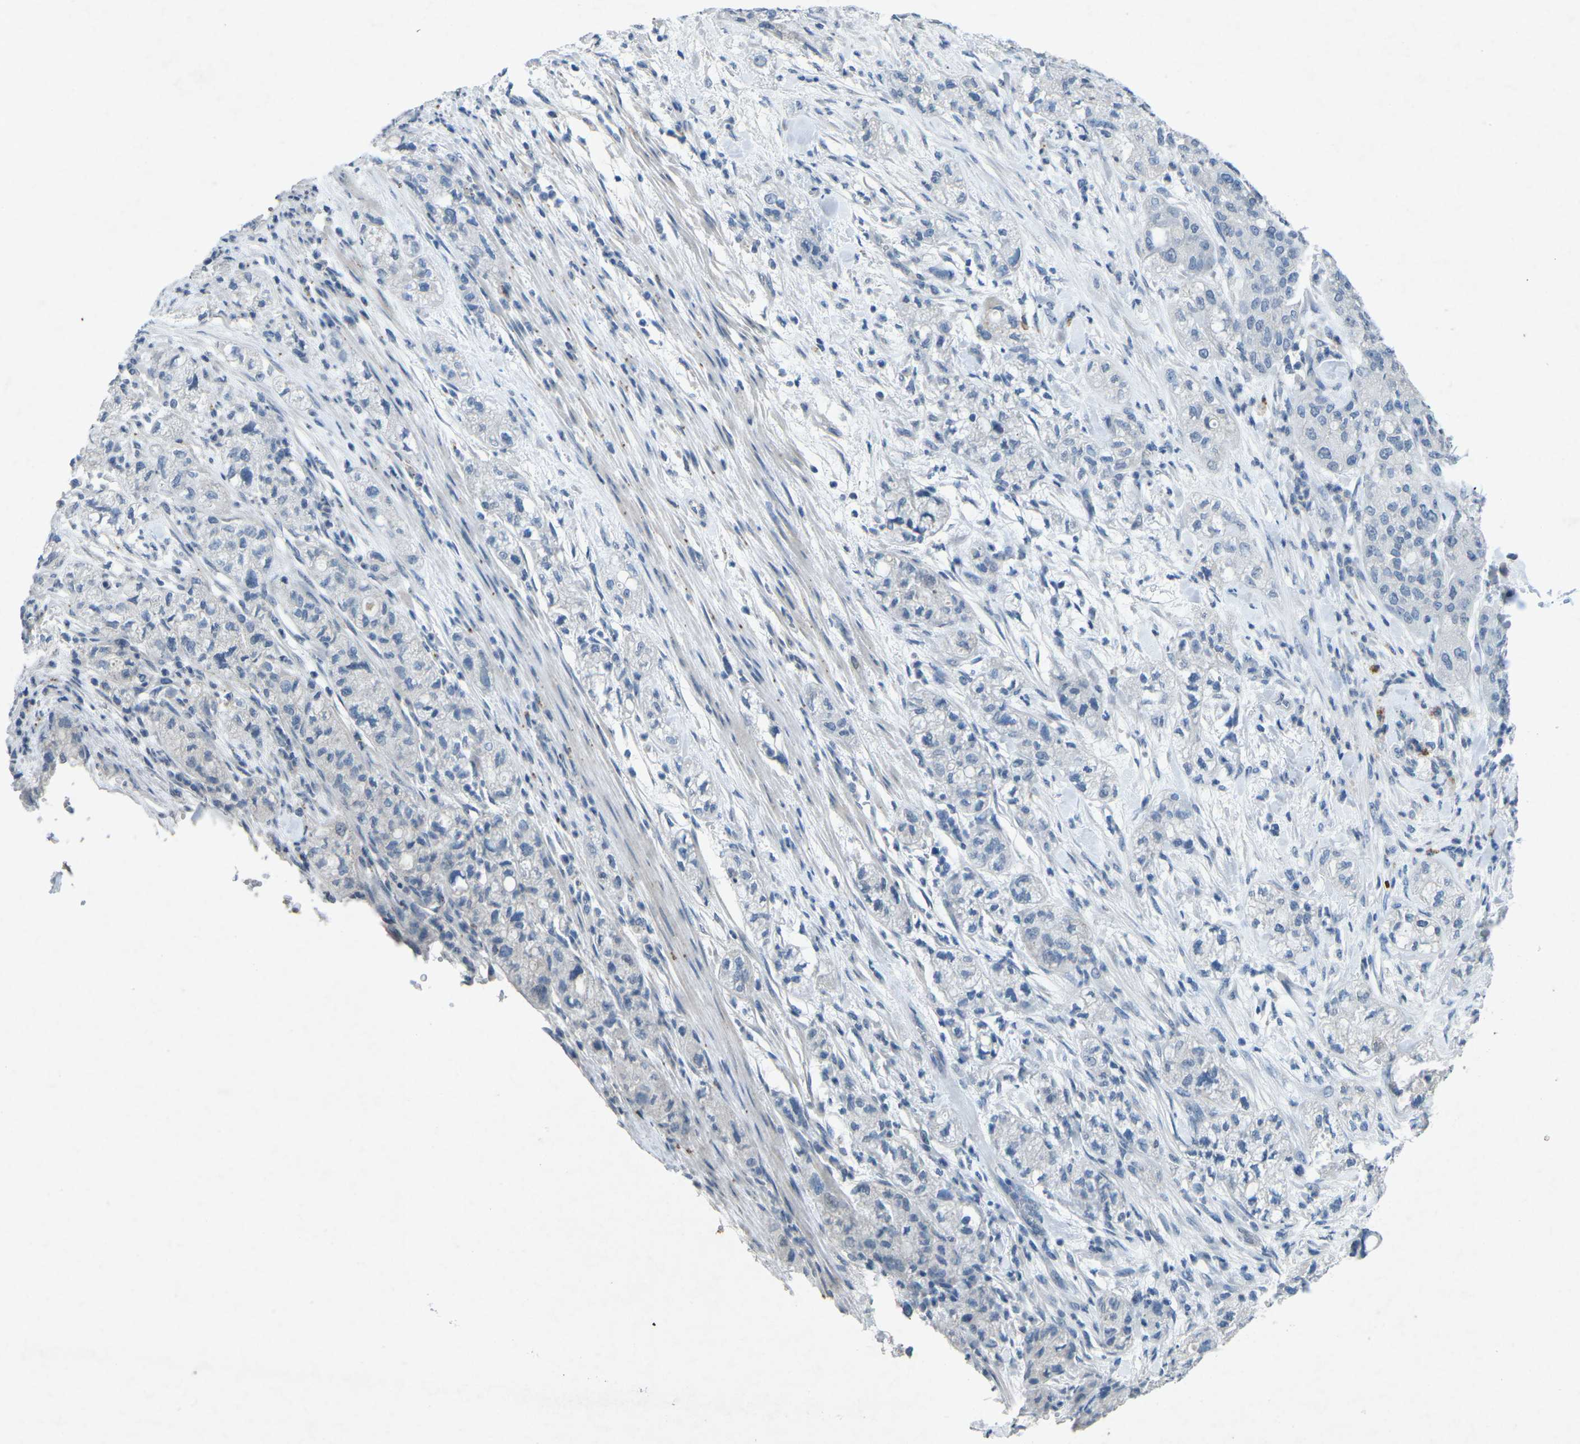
{"staining": {"intensity": "negative", "quantity": "none", "location": "none"}, "tissue": "pancreatic cancer", "cell_type": "Tumor cells", "image_type": "cancer", "snomed": [{"axis": "morphology", "description": "Adenocarcinoma, NOS"}, {"axis": "topography", "description": "Pancreas"}], "caption": "DAB (3,3'-diaminobenzidine) immunohistochemical staining of human adenocarcinoma (pancreatic) shows no significant staining in tumor cells. (DAB (3,3'-diaminobenzidine) immunohistochemistry, high magnification).", "gene": "A1BG", "patient": {"sex": "female", "age": 78}}